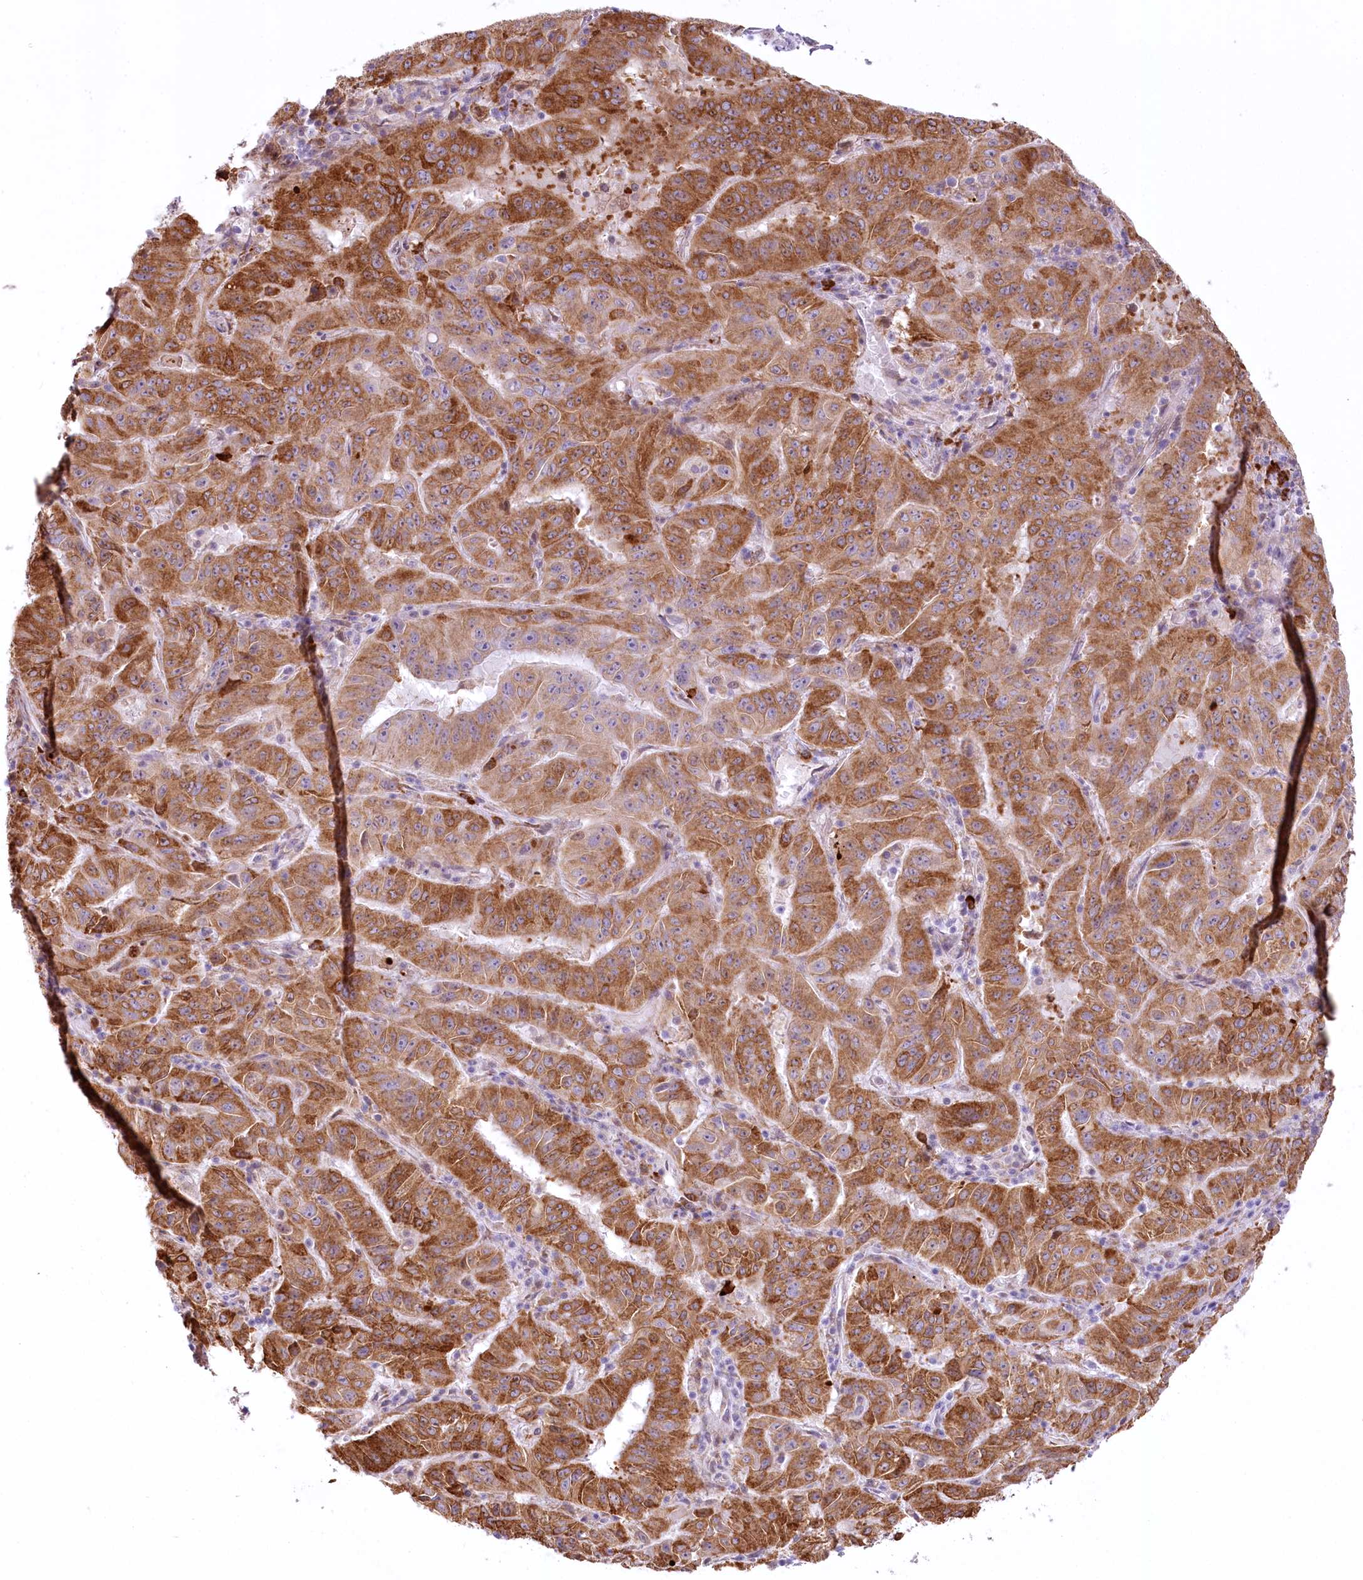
{"staining": {"intensity": "strong", "quantity": ">75%", "location": "cytoplasmic/membranous"}, "tissue": "pancreatic cancer", "cell_type": "Tumor cells", "image_type": "cancer", "snomed": [{"axis": "morphology", "description": "Adenocarcinoma, NOS"}, {"axis": "topography", "description": "Pancreas"}], "caption": "DAB immunohistochemical staining of human adenocarcinoma (pancreatic) displays strong cytoplasmic/membranous protein staining in about >75% of tumor cells.", "gene": "NCKAP5", "patient": {"sex": "male", "age": 63}}